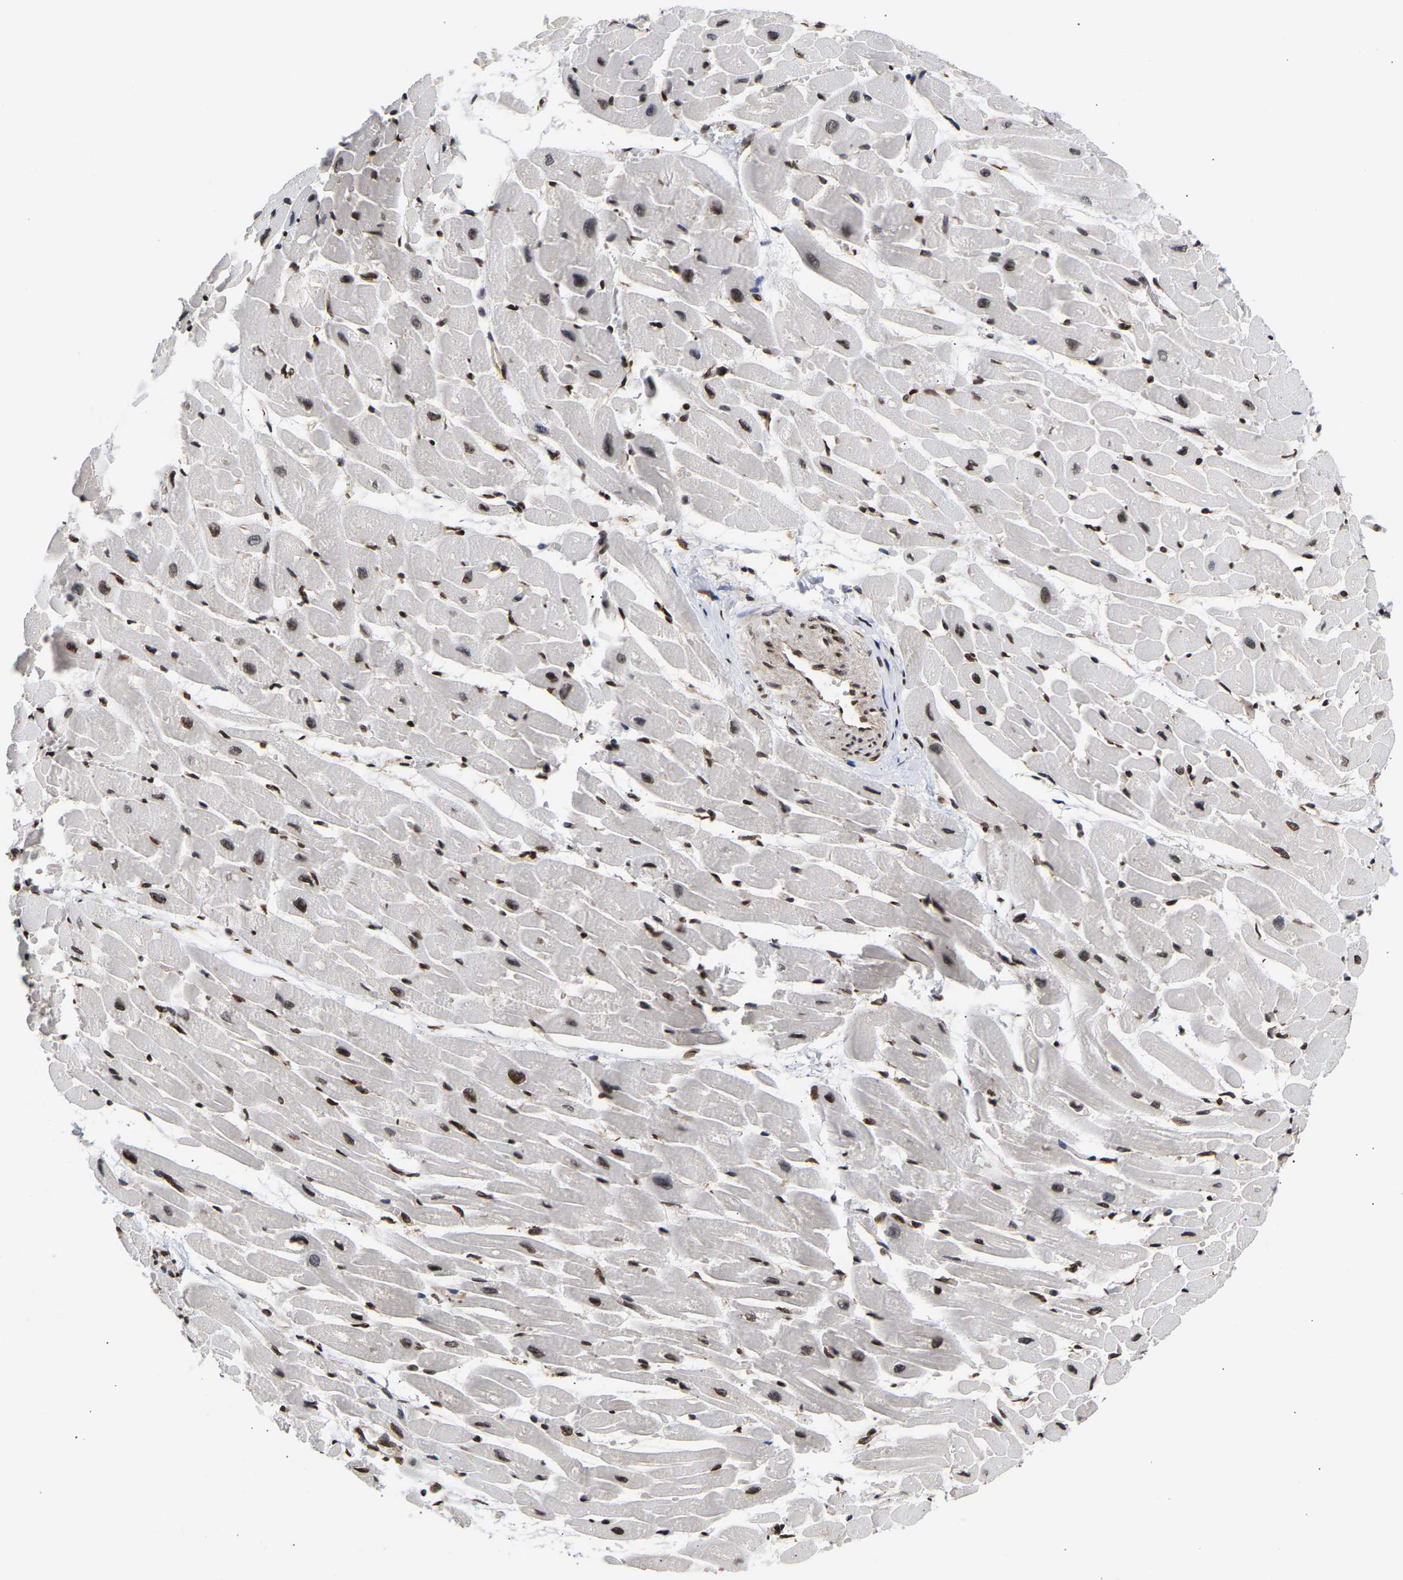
{"staining": {"intensity": "strong", "quantity": ">75%", "location": "nuclear"}, "tissue": "heart muscle", "cell_type": "Cardiomyocytes", "image_type": "normal", "snomed": [{"axis": "morphology", "description": "Normal tissue, NOS"}, {"axis": "topography", "description": "Heart"}], "caption": "High-power microscopy captured an immunohistochemistry (IHC) micrograph of unremarkable heart muscle, revealing strong nuclear expression in approximately >75% of cardiomyocytes. (IHC, brightfield microscopy, high magnification).", "gene": "PSIP1", "patient": {"sex": "male", "age": 45}}